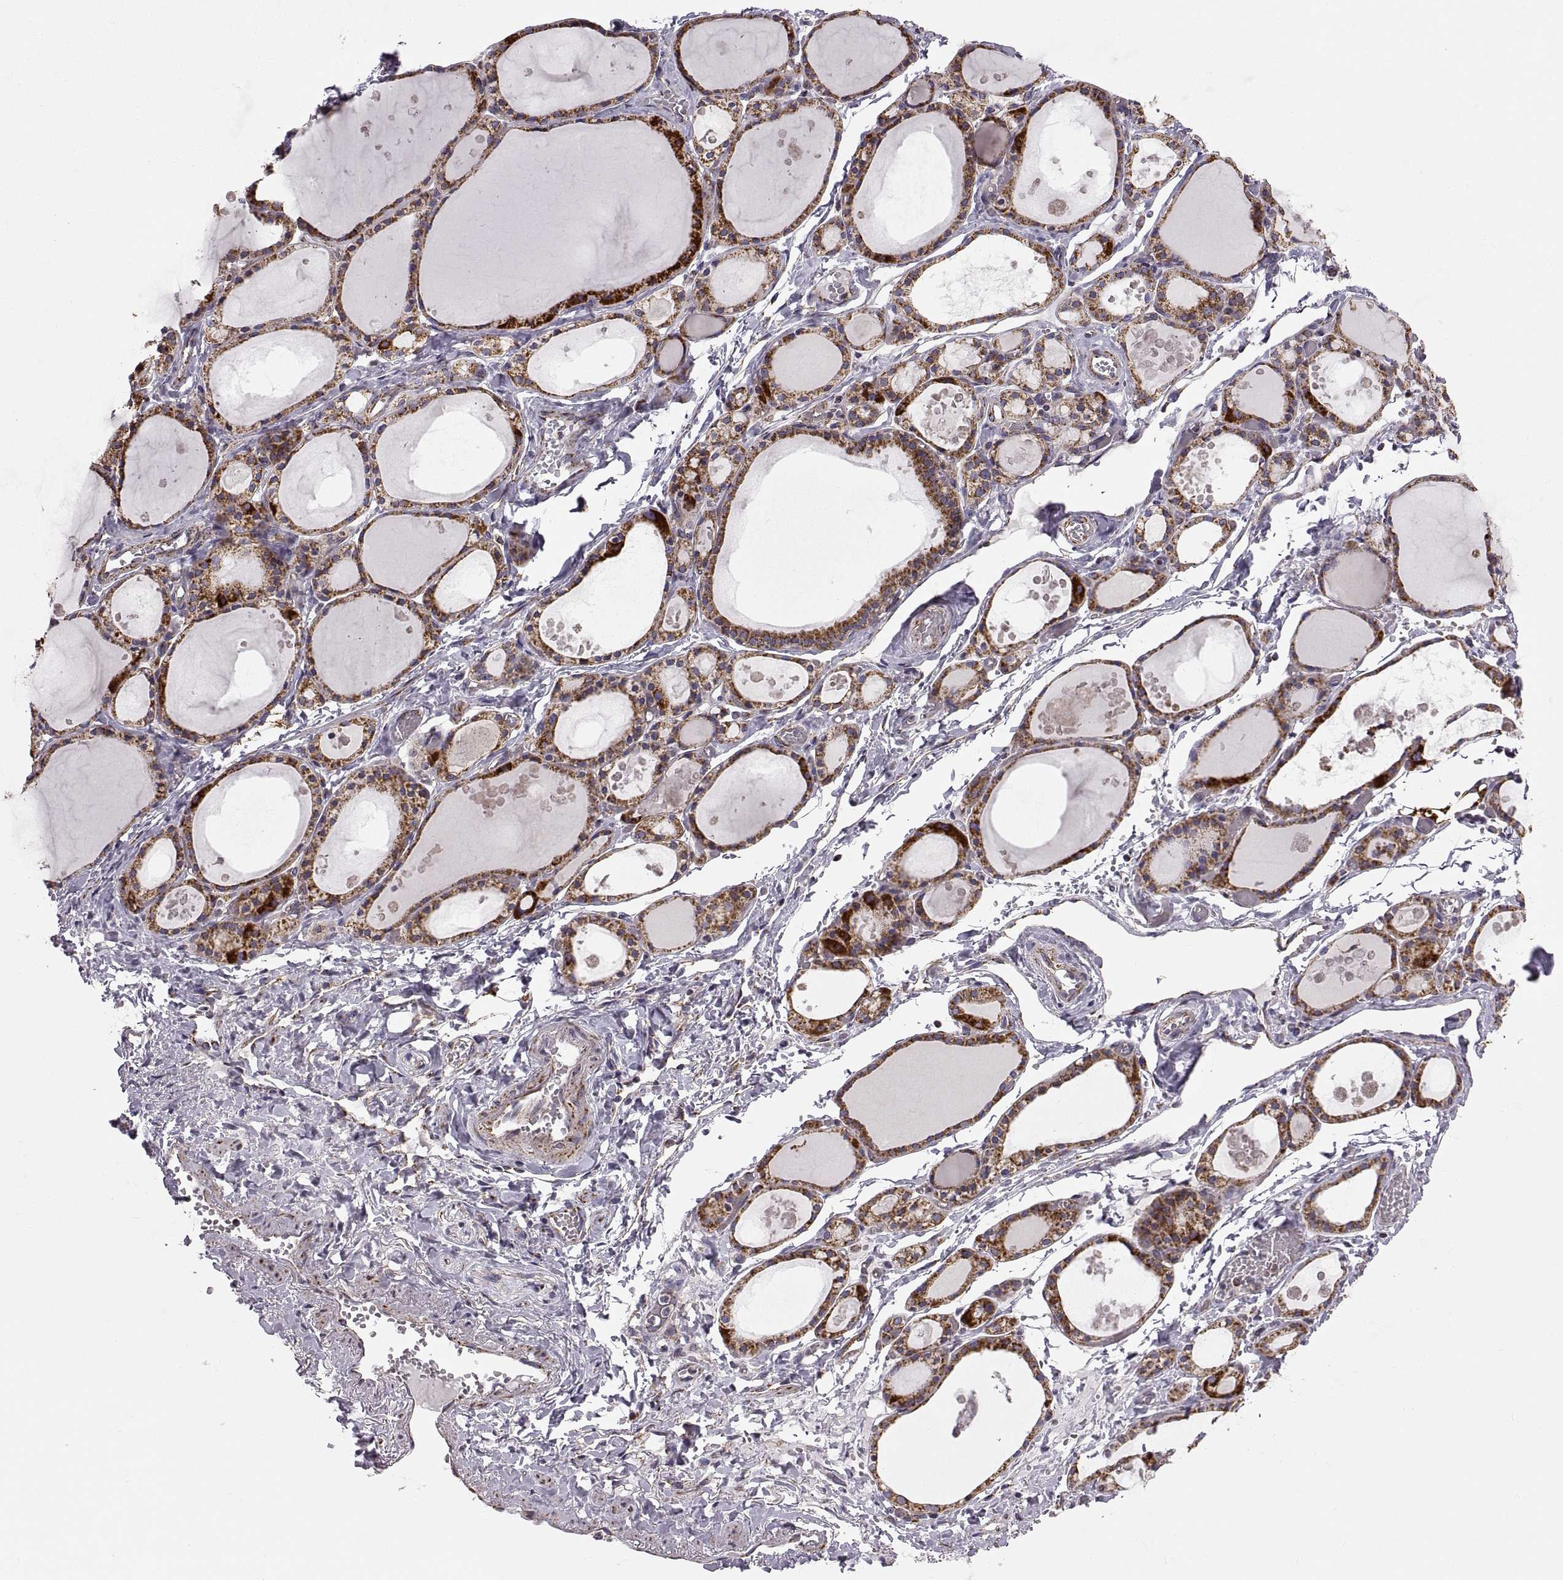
{"staining": {"intensity": "strong", "quantity": ">75%", "location": "cytoplasmic/membranous"}, "tissue": "thyroid gland", "cell_type": "Glandular cells", "image_type": "normal", "snomed": [{"axis": "morphology", "description": "Normal tissue, NOS"}, {"axis": "topography", "description": "Thyroid gland"}], "caption": "Glandular cells display high levels of strong cytoplasmic/membranous staining in about >75% of cells in unremarkable thyroid gland.", "gene": "ARSD", "patient": {"sex": "male", "age": 68}}